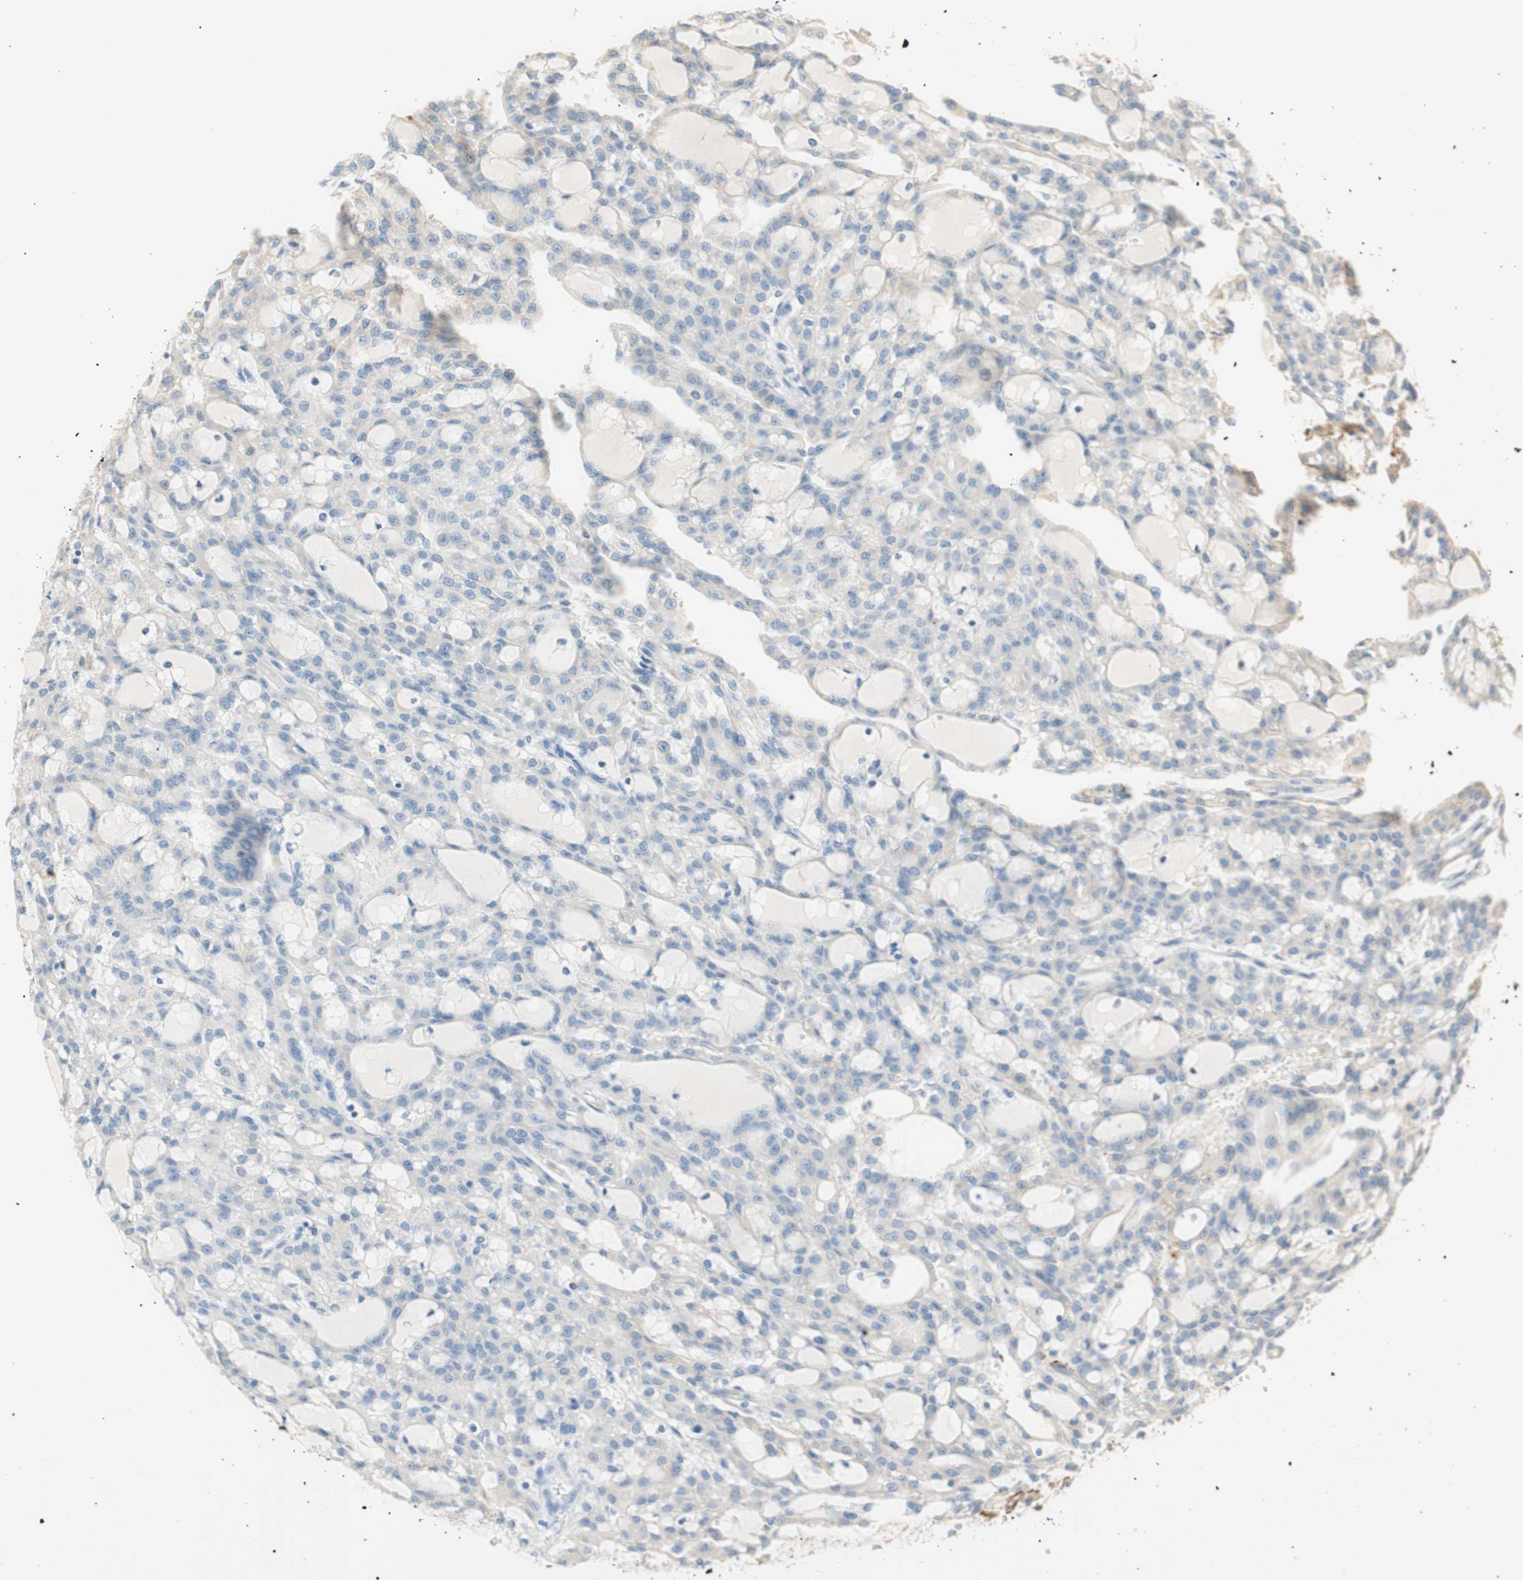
{"staining": {"intensity": "weak", "quantity": ">75%", "location": "cytoplasmic/membranous"}, "tissue": "renal cancer", "cell_type": "Tumor cells", "image_type": "cancer", "snomed": [{"axis": "morphology", "description": "Adenocarcinoma, NOS"}, {"axis": "topography", "description": "Kidney"}], "caption": "Weak cytoplasmic/membranous positivity is present in approximately >75% of tumor cells in renal cancer (adenocarcinoma). The staining was performed using DAB (3,3'-diaminobenzidine) to visualize the protein expression in brown, while the nuclei were stained in blue with hematoxylin (Magnification: 20x).", "gene": "PTPN21", "patient": {"sex": "male", "age": 63}}